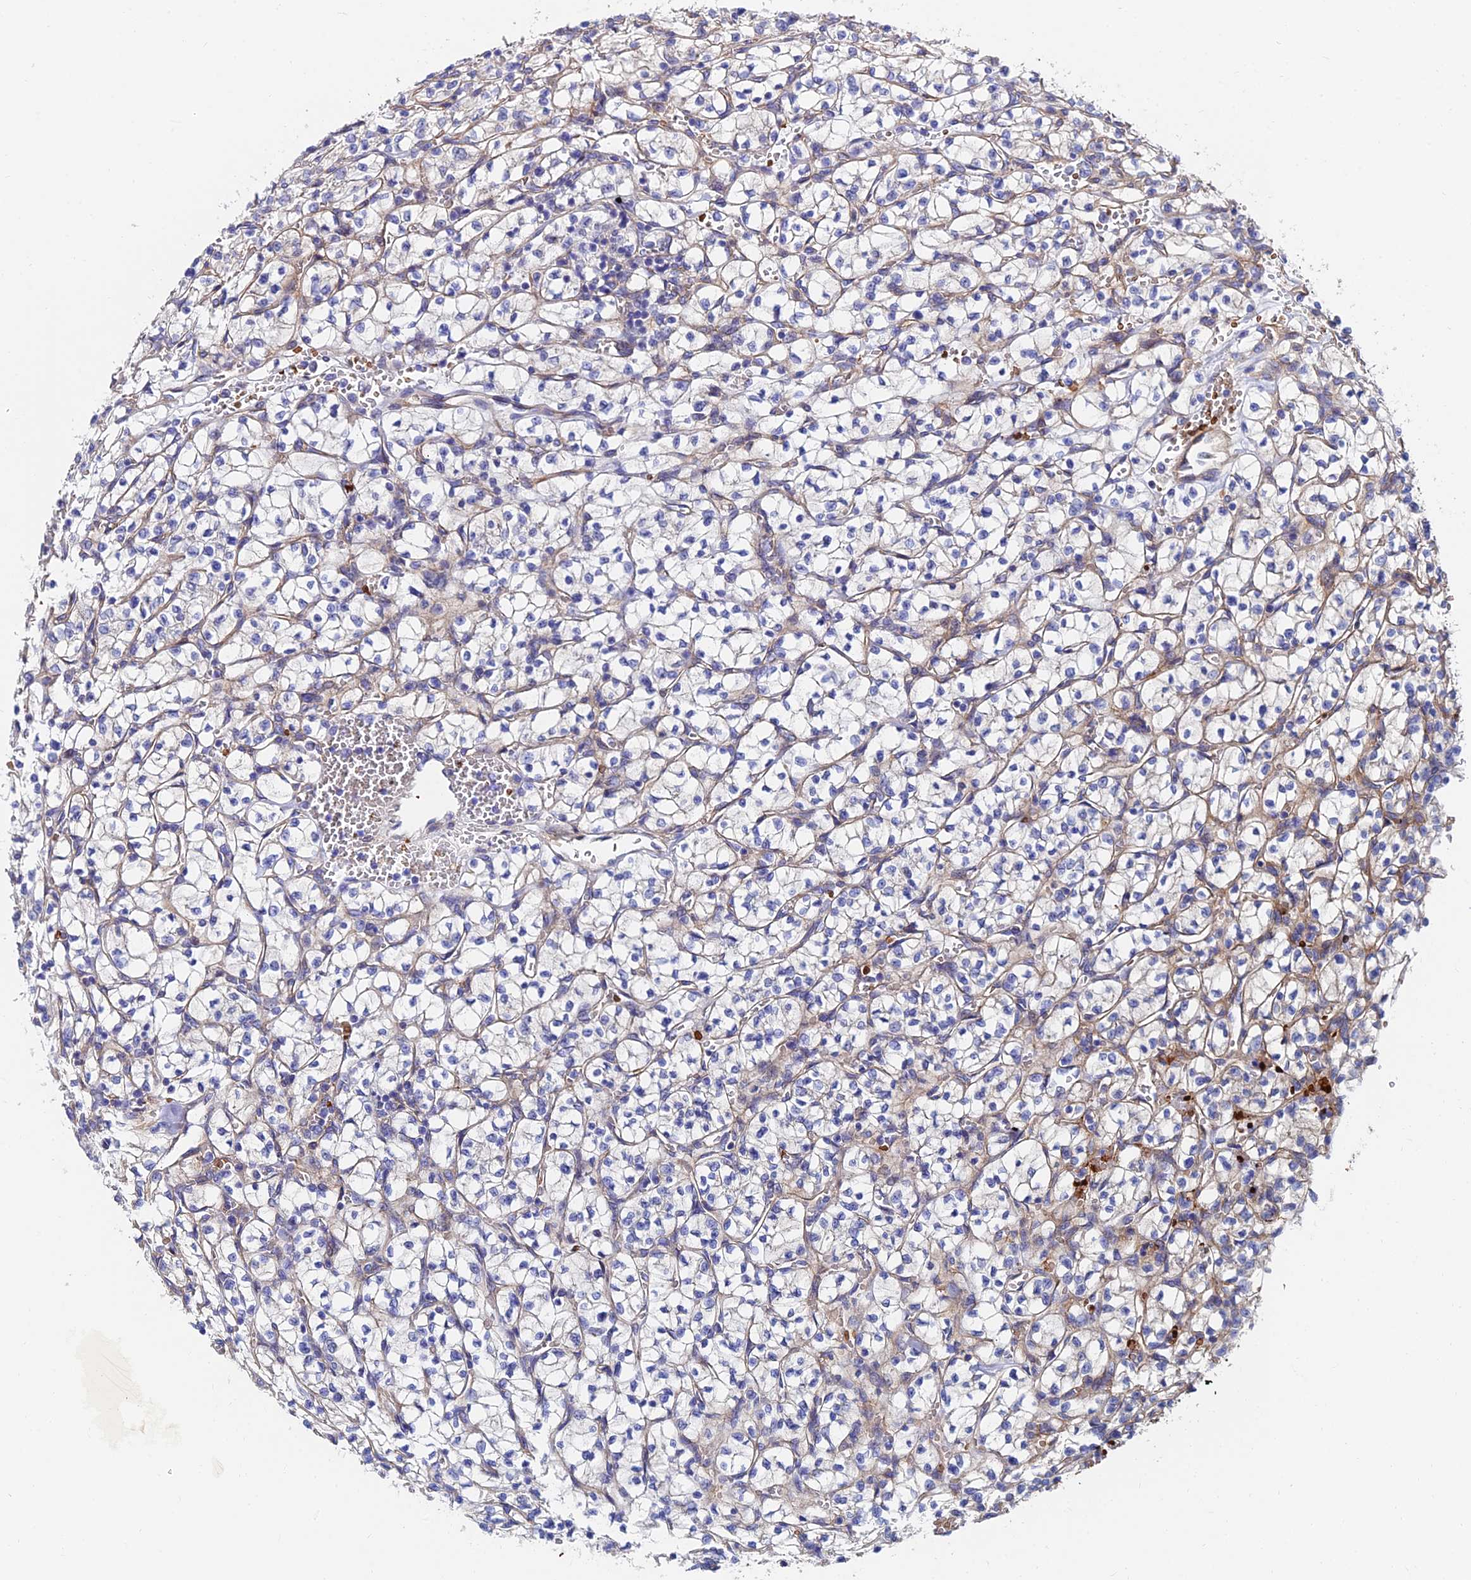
{"staining": {"intensity": "negative", "quantity": "none", "location": "none"}, "tissue": "renal cancer", "cell_type": "Tumor cells", "image_type": "cancer", "snomed": [{"axis": "morphology", "description": "Adenocarcinoma, NOS"}, {"axis": "topography", "description": "Kidney"}], "caption": "DAB (3,3'-diaminobenzidine) immunohistochemical staining of renal cancer displays no significant staining in tumor cells.", "gene": "ADGRF3", "patient": {"sex": "female", "age": 64}}